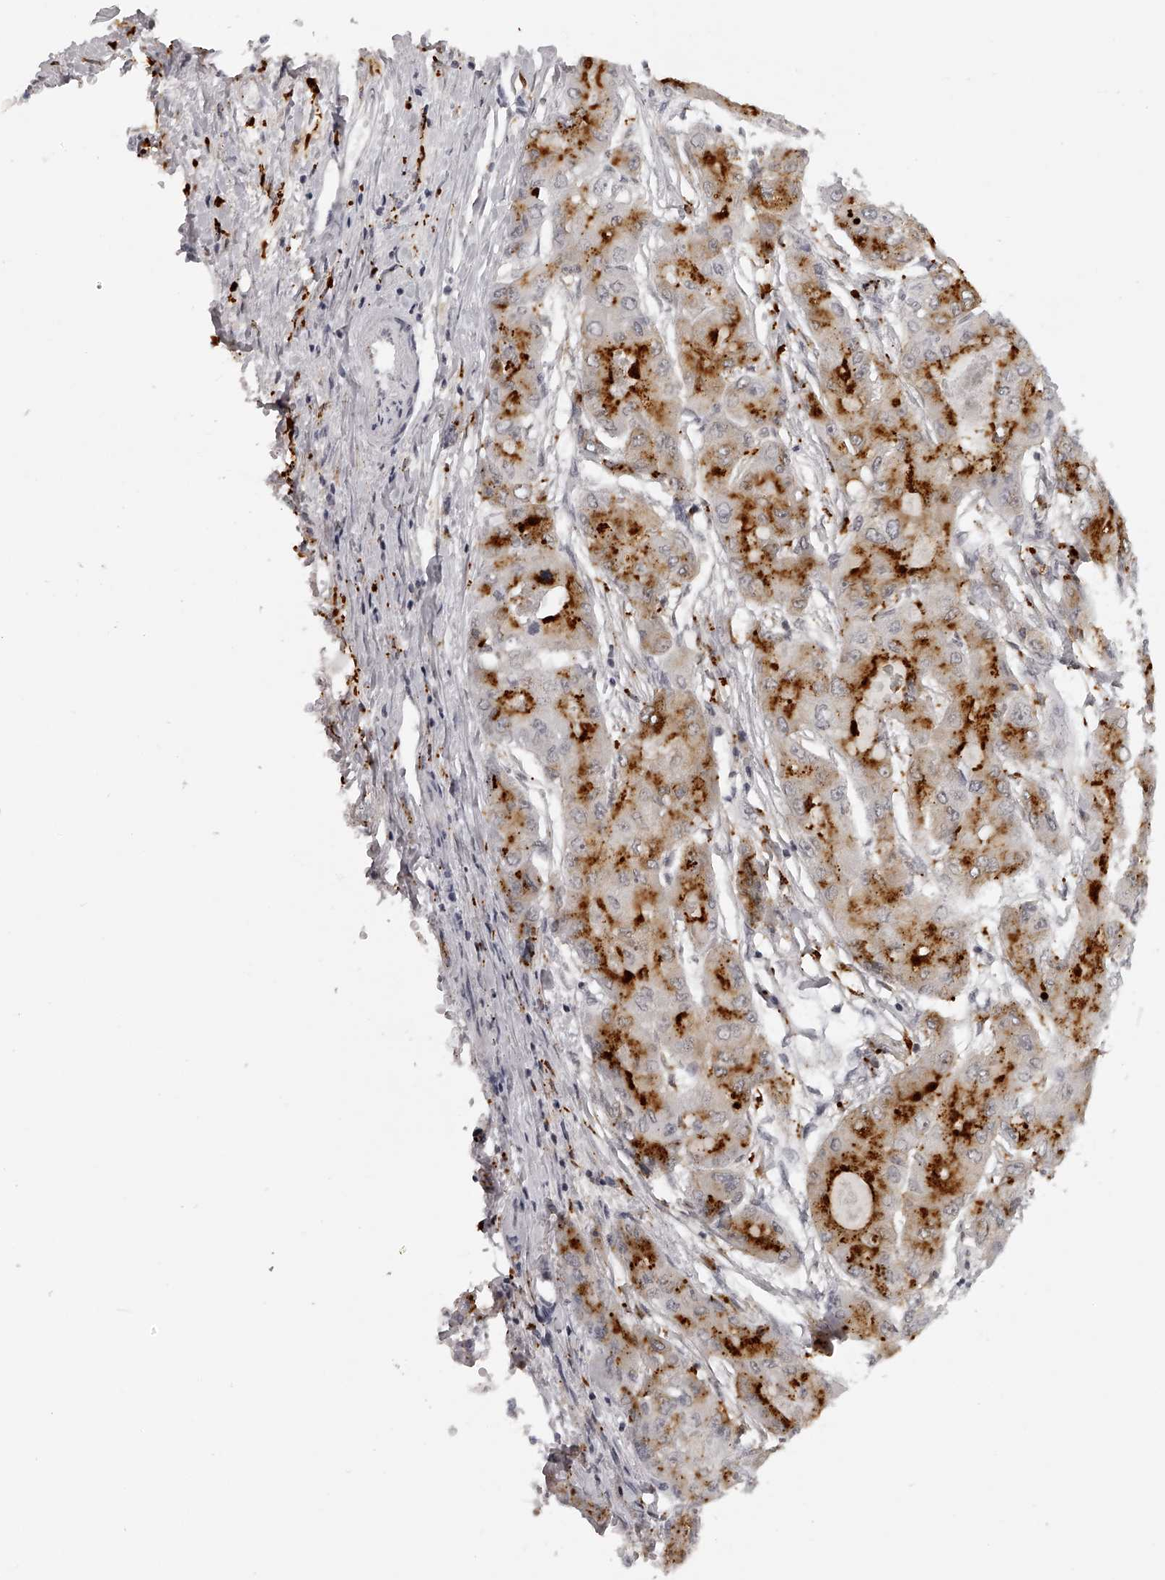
{"staining": {"intensity": "strong", "quantity": "25%-75%", "location": "cytoplasmic/membranous"}, "tissue": "liver cancer", "cell_type": "Tumor cells", "image_type": "cancer", "snomed": [{"axis": "morphology", "description": "Carcinoma, Hepatocellular, NOS"}, {"axis": "topography", "description": "Liver"}], "caption": "Immunohistochemistry (IHC) of liver cancer reveals high levels of strong cytoplasmic/membranous positivity in about 25%-75% of tumor cells.", "gene": "RNF220", "patient": {"sex": "male", "age": 80}}